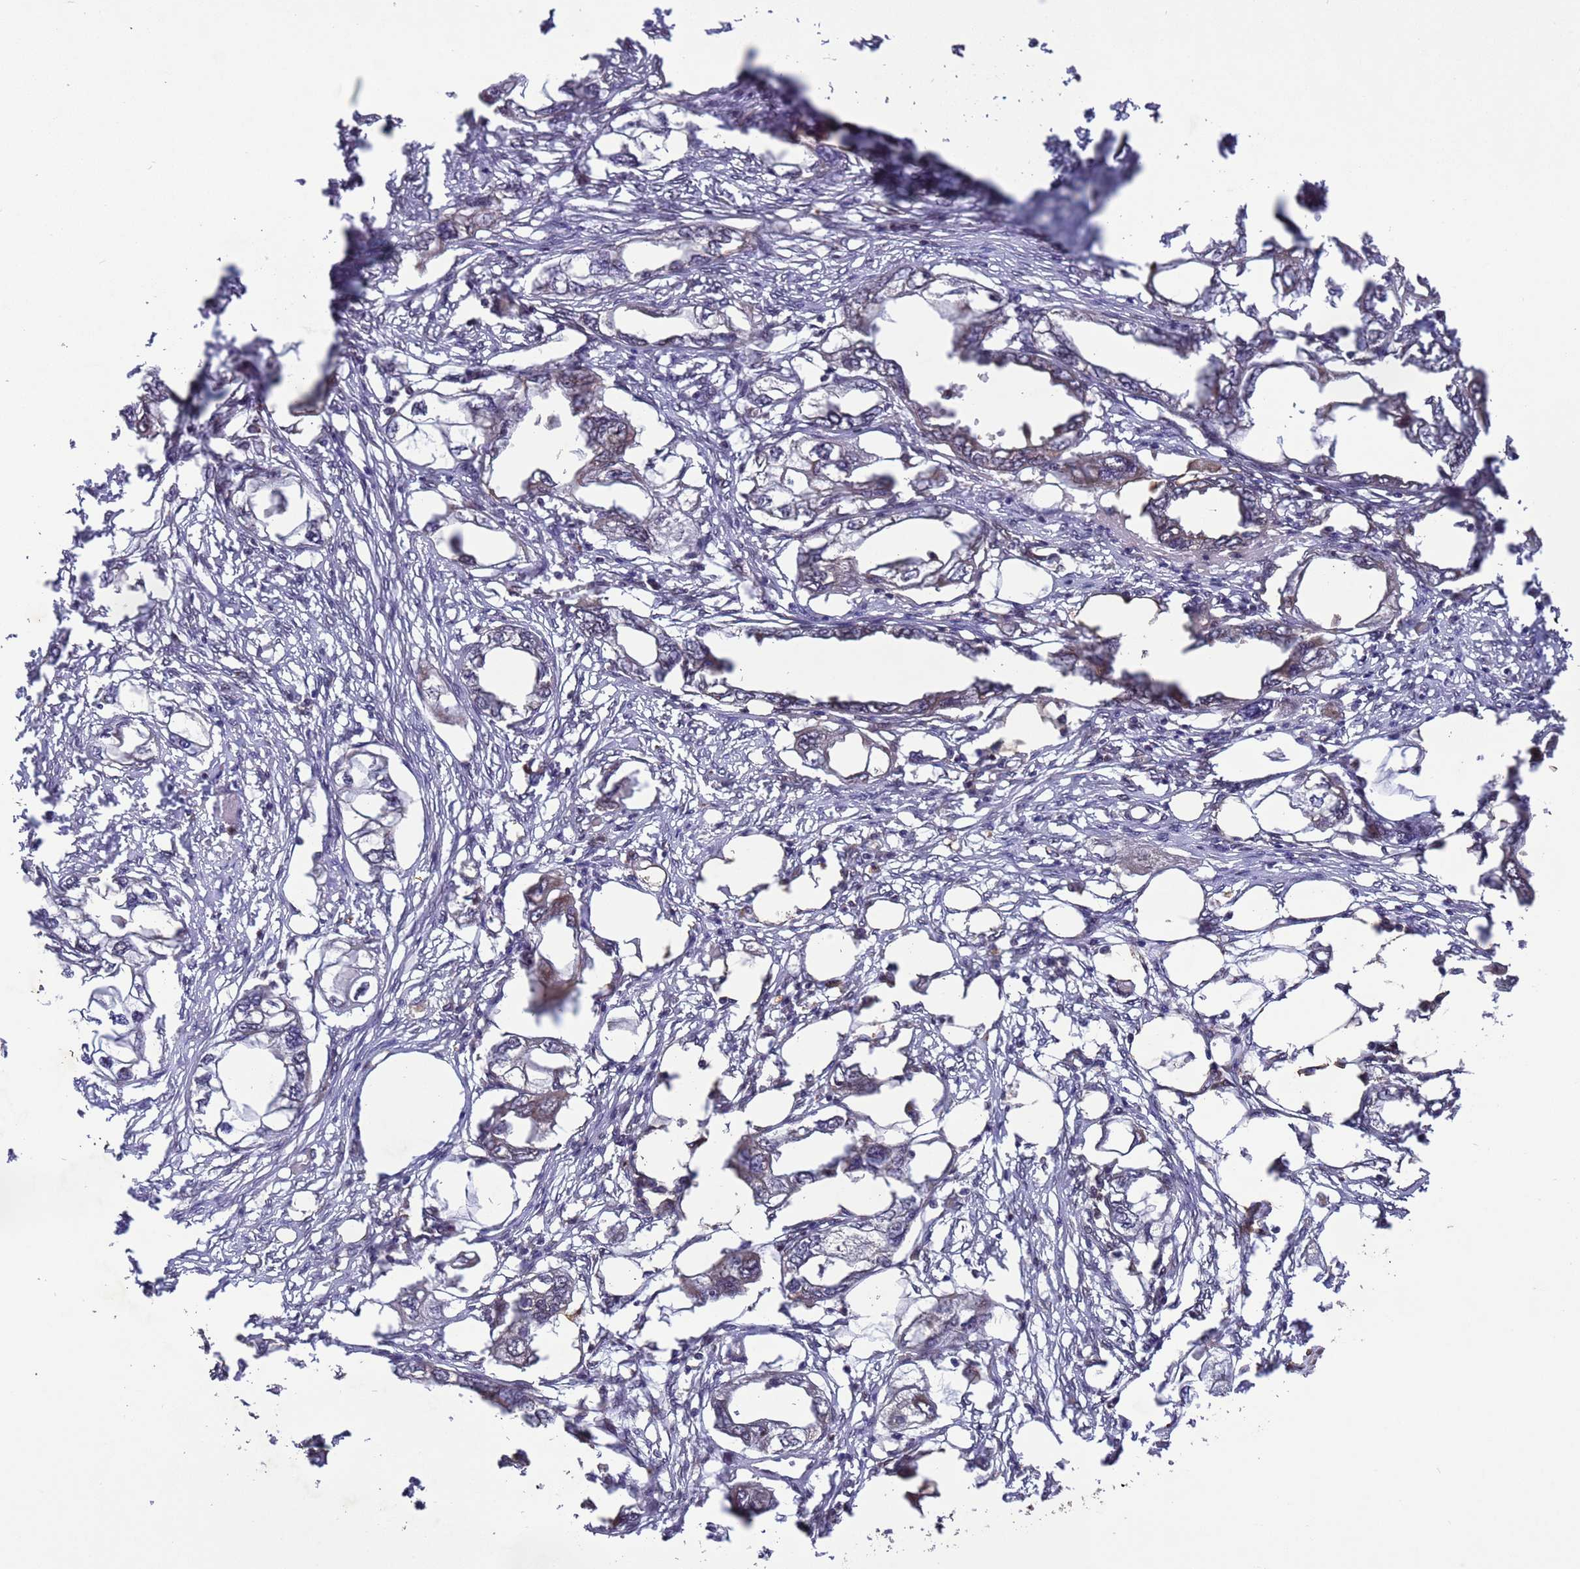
{"staining": {"intensity": "weak", "quantity": "<25%", "location": "cytoplasmic/membranous,nuclear"}, "tissue": "endometrial cancer", "cell_type": "Tumor cells", "image_type": "cancer", "snomed": [{"axis": "morphology", "description": "Adenocarcinoma, NOS"}, {"axis": "morphology", "description": "Adenocarcinoma, metastatic, NOS"}, {"axis": "topography", "description": "Adipose tissue"}, {"axis": "topography", "description": "Endometrium"}], "caption": "Endometrial metastatic adenocarcinoma stained for a protein using IHC demonstrates no expression tumor cells.", "gene": "VSTM4", "patient": {"sex": "female", "age": 67}}